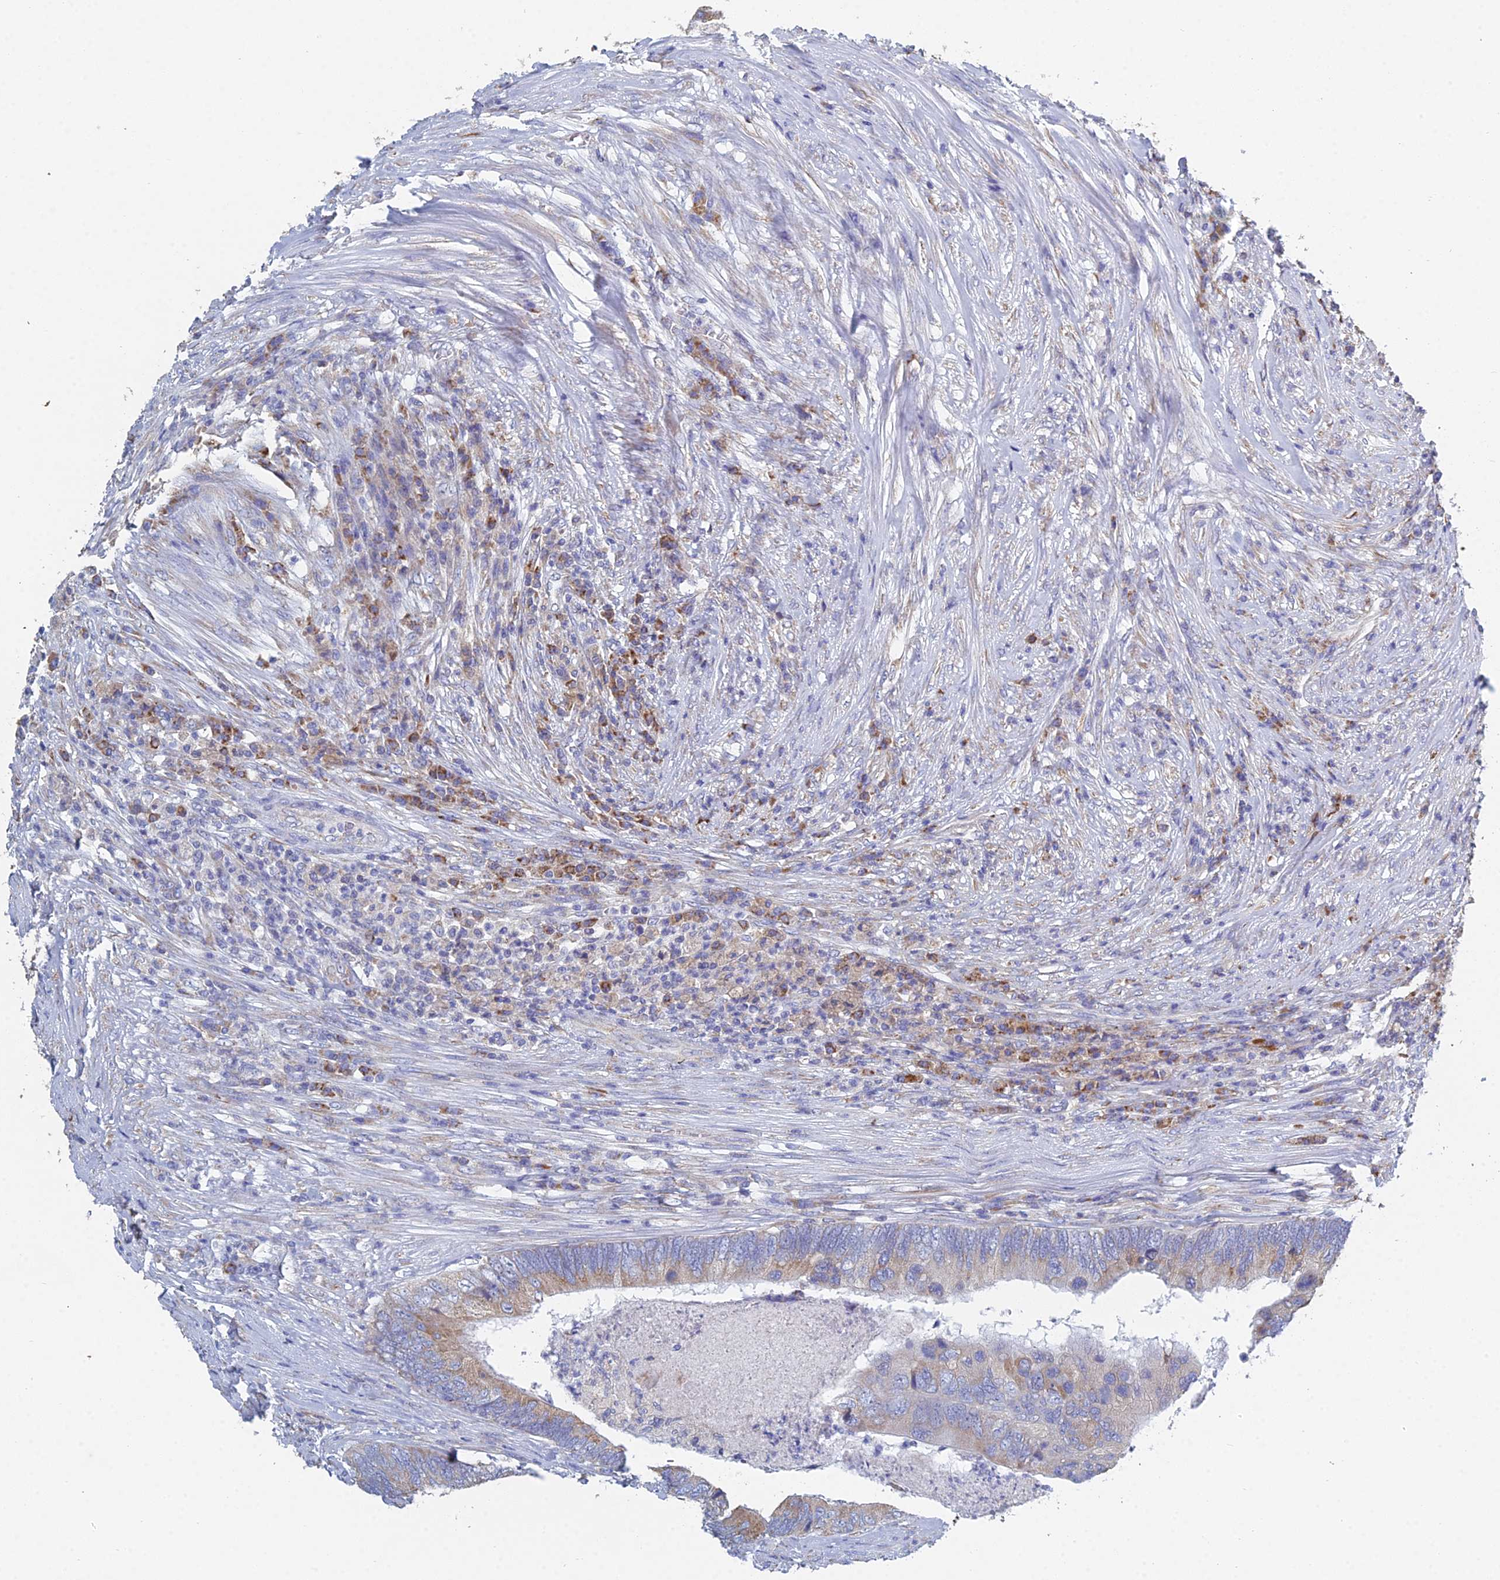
{"staining": {"intensity": "moderate", "quantity": "<25%", "location": "cytoplasmic/membranous"}, "tissue": "colorectal cancer", "cell_type": "Tumor cells", "image_type": "cancer", "snomed": [{"axis": "morphology", "description": "Adenocarcinoma, NOS"}, {"axis": "topography", "description": "Colon"}], "caption": "Immunohistochemical staining of human colorectal adenocarcinoma displays low levels of moderate cytoplasmic/membranous staining in approximately <25% of tumor cells. The staining was performed using DAB (3,3'-diaminobenzidine) to visualize the protein expression in brown, while the nuclei were stained in blue with hematoxylin (Magnification: 20x).", "gene": "CRACR2B", "patient": {"sex": "female", "age": 67}}